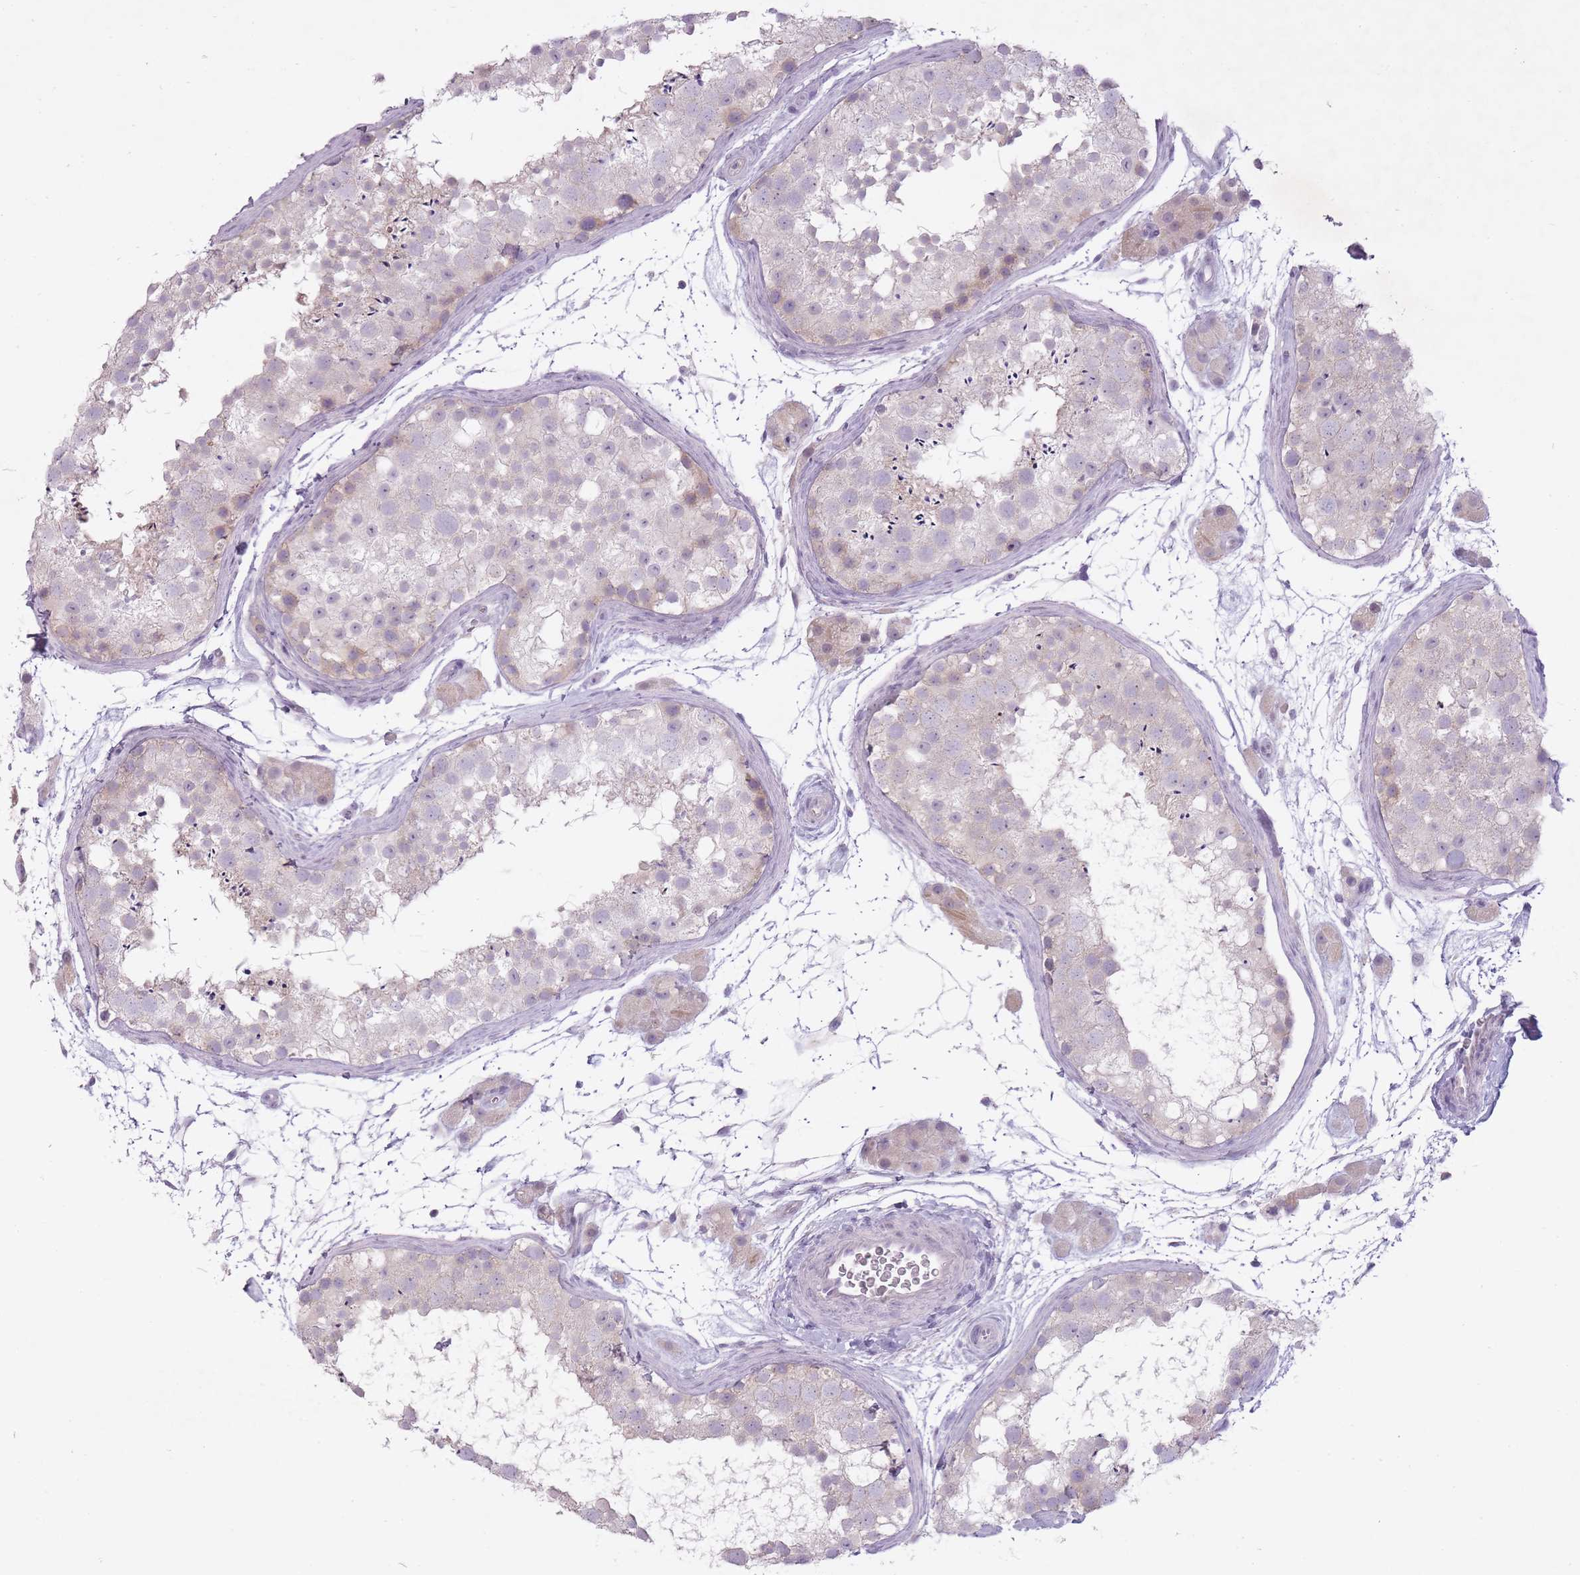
{"staining": {"intensity": "weak", "quantity": "<25%", "location": "cytoplasmic/membranous"}, "tissue": "testis", "cell_type": "Cells in seminiferous ducts", "image_type": "normal", "snomed": [{"axis": "morphology", "description": "Normal tissue, NOS"}, {"axis": "topography", "description": "Testis"}], "caption": "The image demonstrates no significant staining in cells in seminiferous ducts of testis. The staining was performed using DAB to visualize the protein expression in brown, while the nuclei were stained in blue with hematoxylin (Magnification: 20x).", "gene": "FAM43B", "patient": {"sex": "male", "age": 41}}